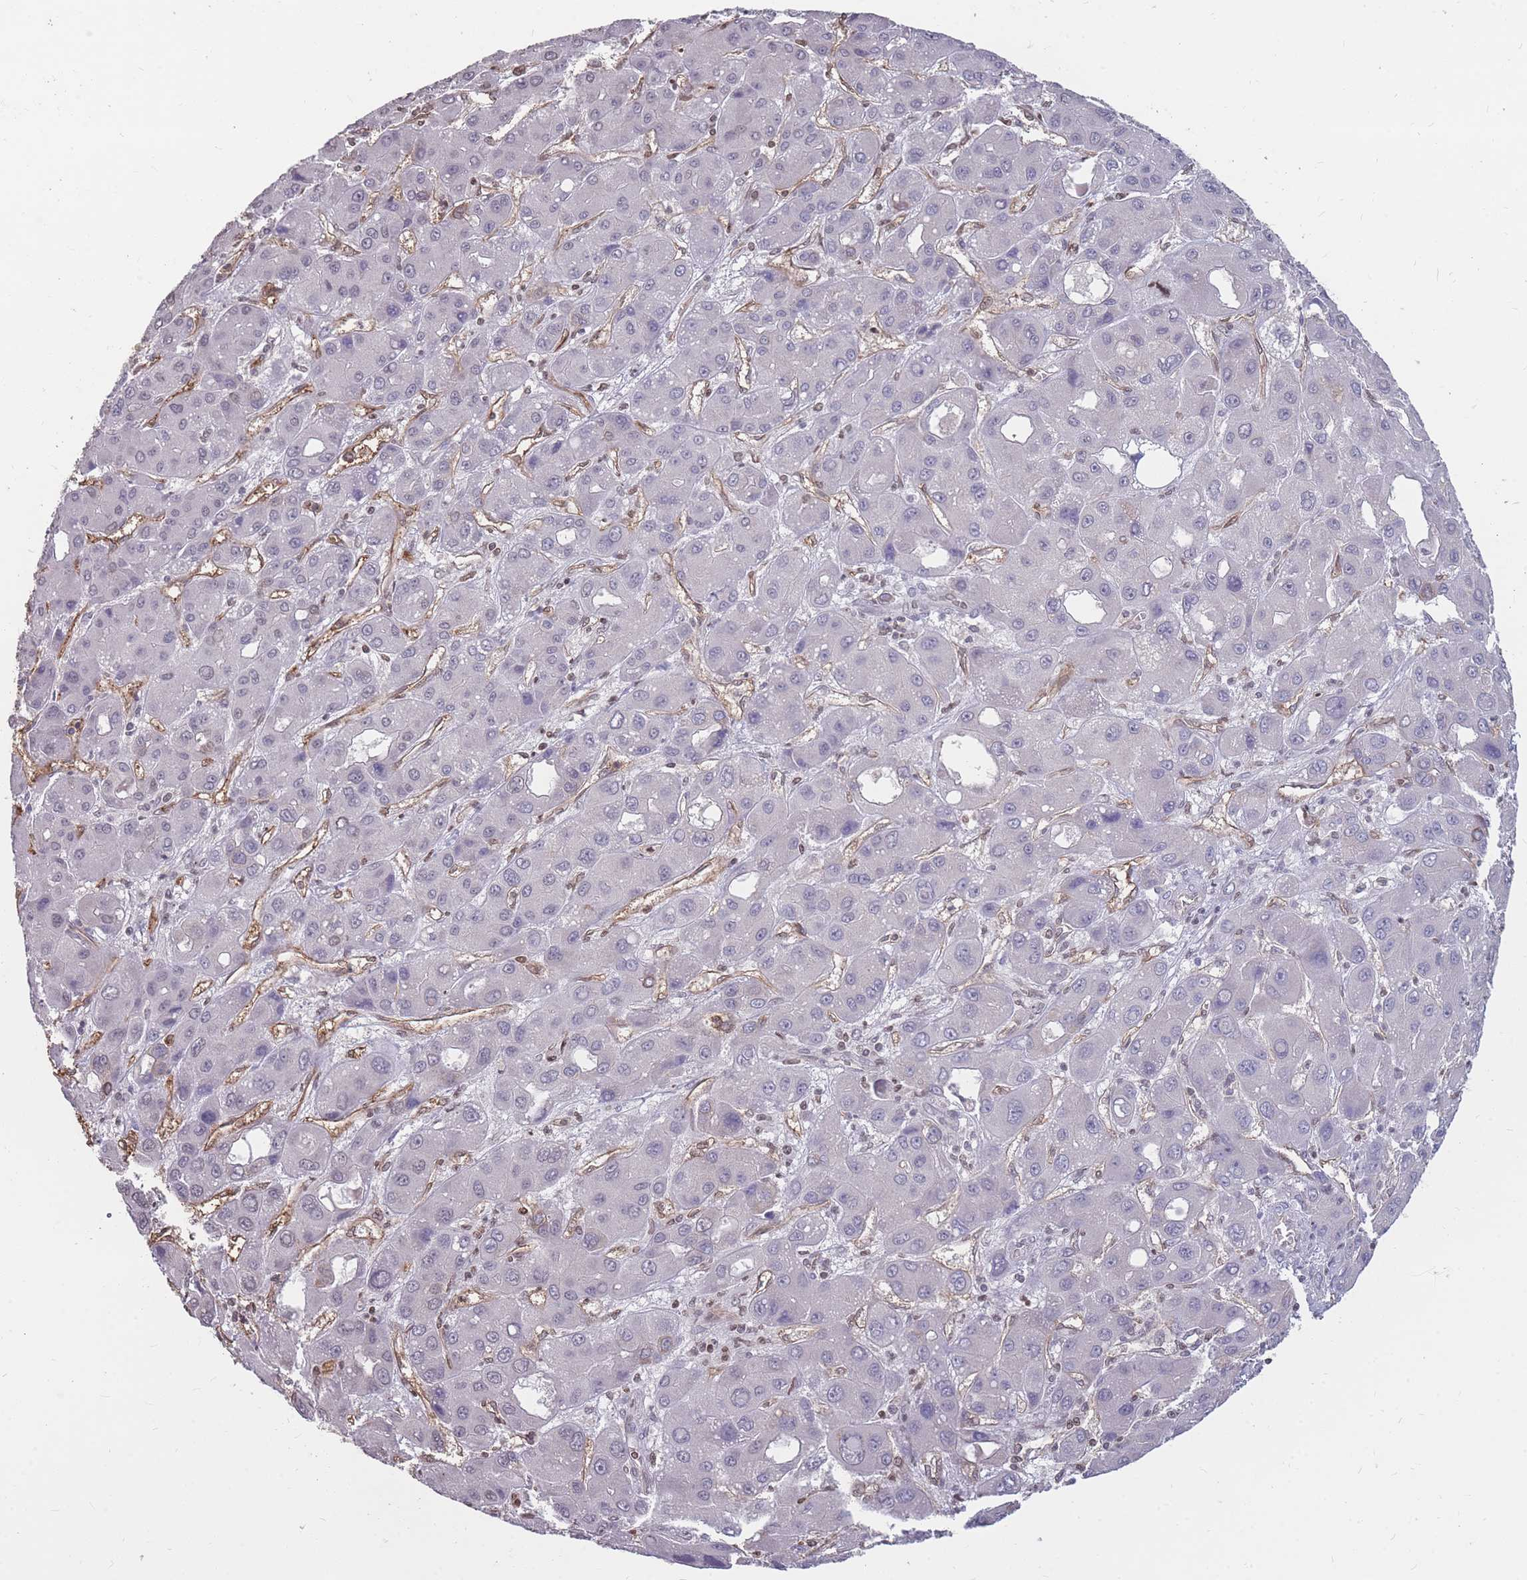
{"staining": {"intensity": "negative", "quantity": "none", "location": "none"}, "tissue": "liver cancer", "cell_type": "Tumor cells", "image_type": "cancer", "snomed": [{"axis": "morphology", "description": "Carcinoma, Hepatocellular, NOS"}, {"axis": "topography", "description": "Liver"}], "caption": "DAB (3,3'-diaminobenzidine) immunohistochemical staining of human liver hepatocellular carcinoma exhibits no significant staining in tumor cells.", "gene": "GNA11", "patient": {"sex": "male", "age": 55}}